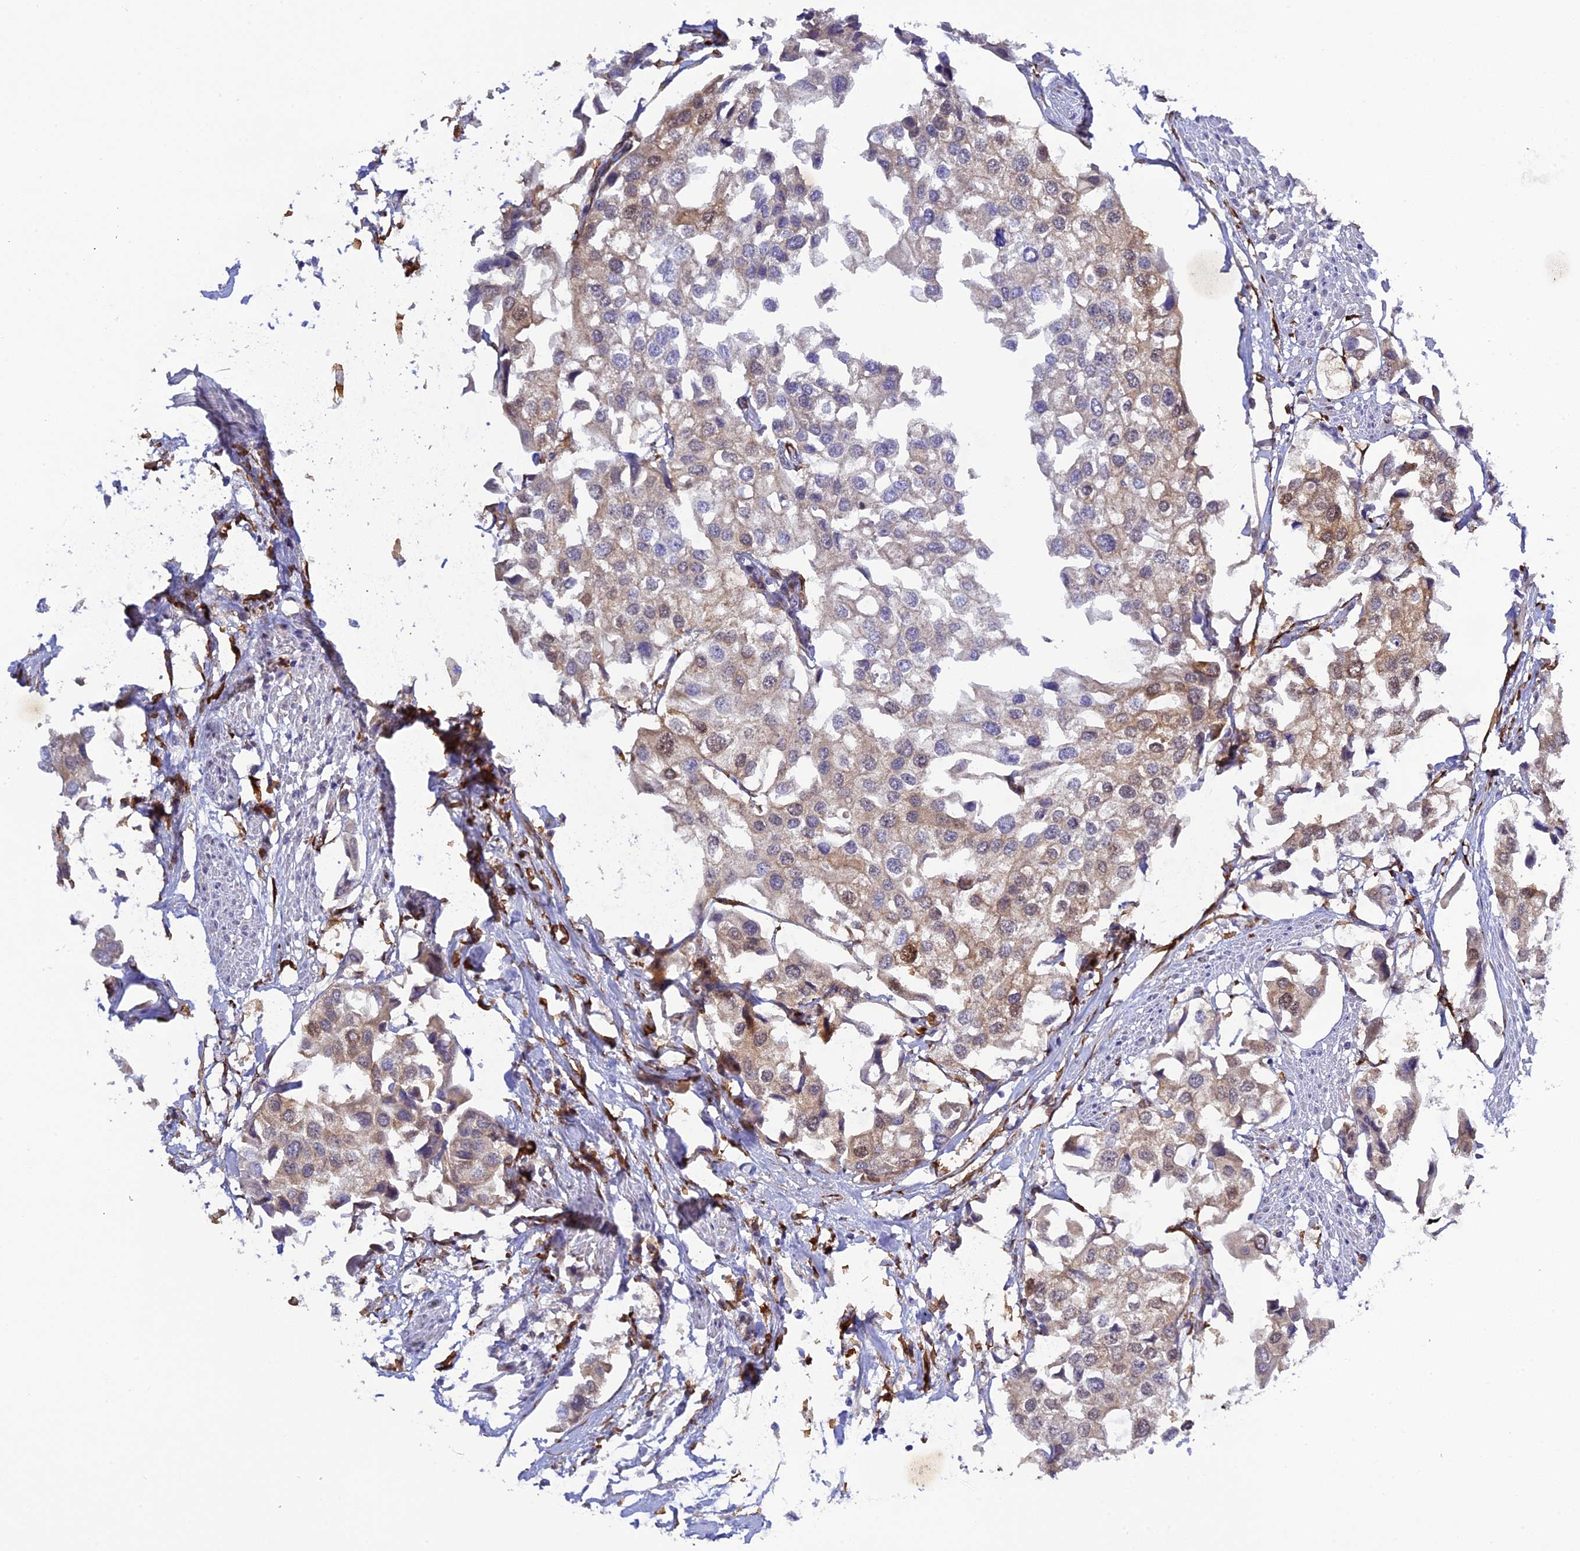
{"staining": {"intensity": "weak", "quantity": "25%-75%", "location": "cytoplasmic/membranous,nuclear"}, "tissue": "urothelial cancer", "cell_type": "Tumor cells", "image_type": "cancer", "snomed": [{"axis": "morphology", "description": "Urothelial carcinoma, High grade"}, {"axis": "topography", "description": "Urinary bladder"}], "caption": "About 25%-75% of tumor cells in urothelial cancer show weak cytoplasmic/membranous and nuclear protein positivity as visualized by brown immunohistochemical staining.", "gene": "P3H3", "patient": {"sex": "male", "age": 64}}